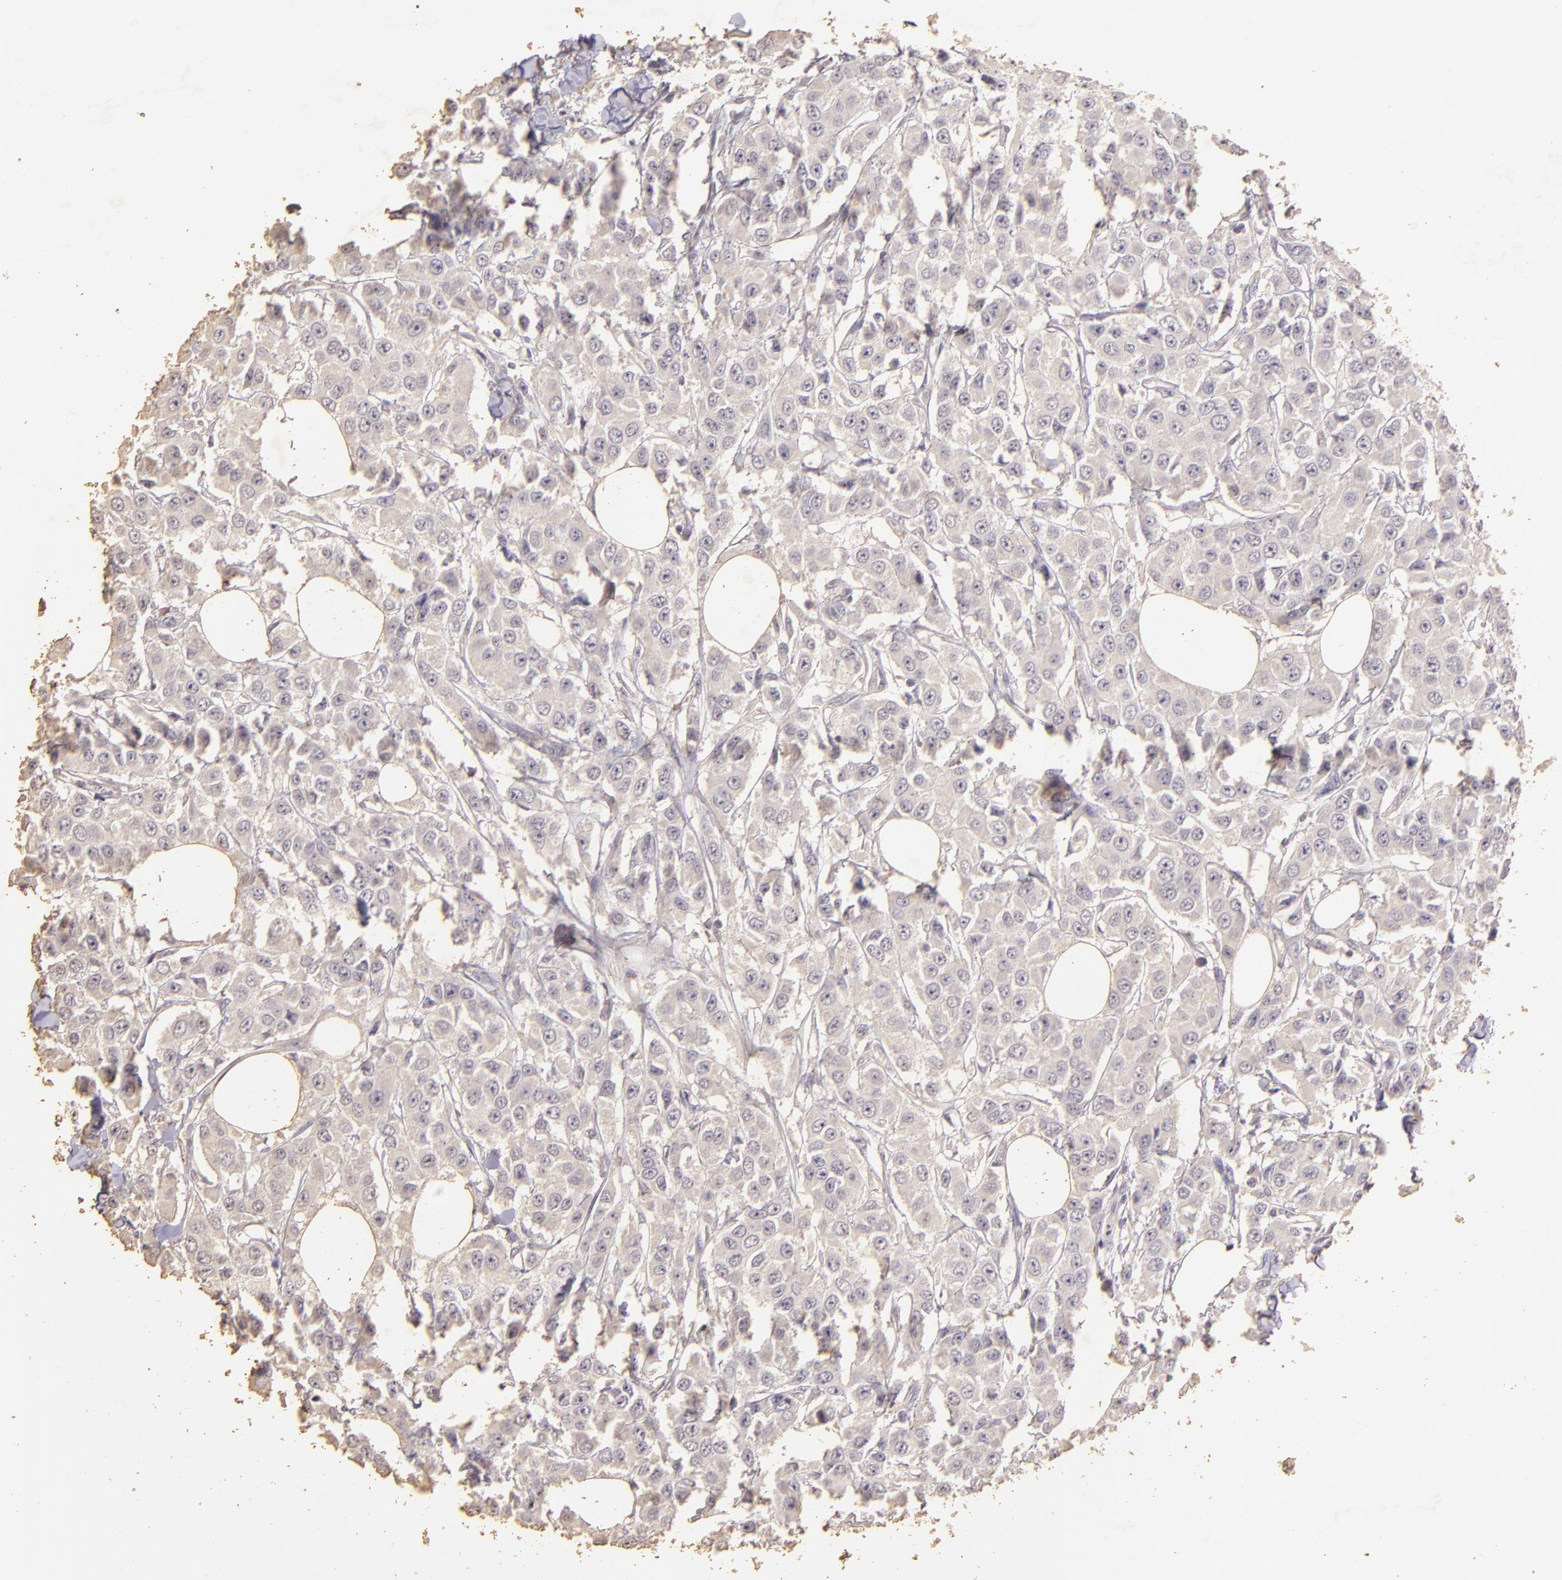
{"staining": {"intensity": "weak", "quantity": "25%-75%", "location": "cytoplasmic/membranous"}, "tissue": "breast cancer", "cell_type": "Tumor cells", "image_type": "cancer", "snomed": [{"axis": "morphology", "description": "Duct carcinoma"}, {"axis": "topography", "description": "Breast"}], "caption": "Protein expression analysis of breast cancer displays weak cytoplasmic/membranous expression in about 25%-75% of tumor cells. (DAB IHC, brown staining for protein, blue staining for nuclei).", "gene": "BCL2L13", "patient": {"sex": "female", "age": 58}}